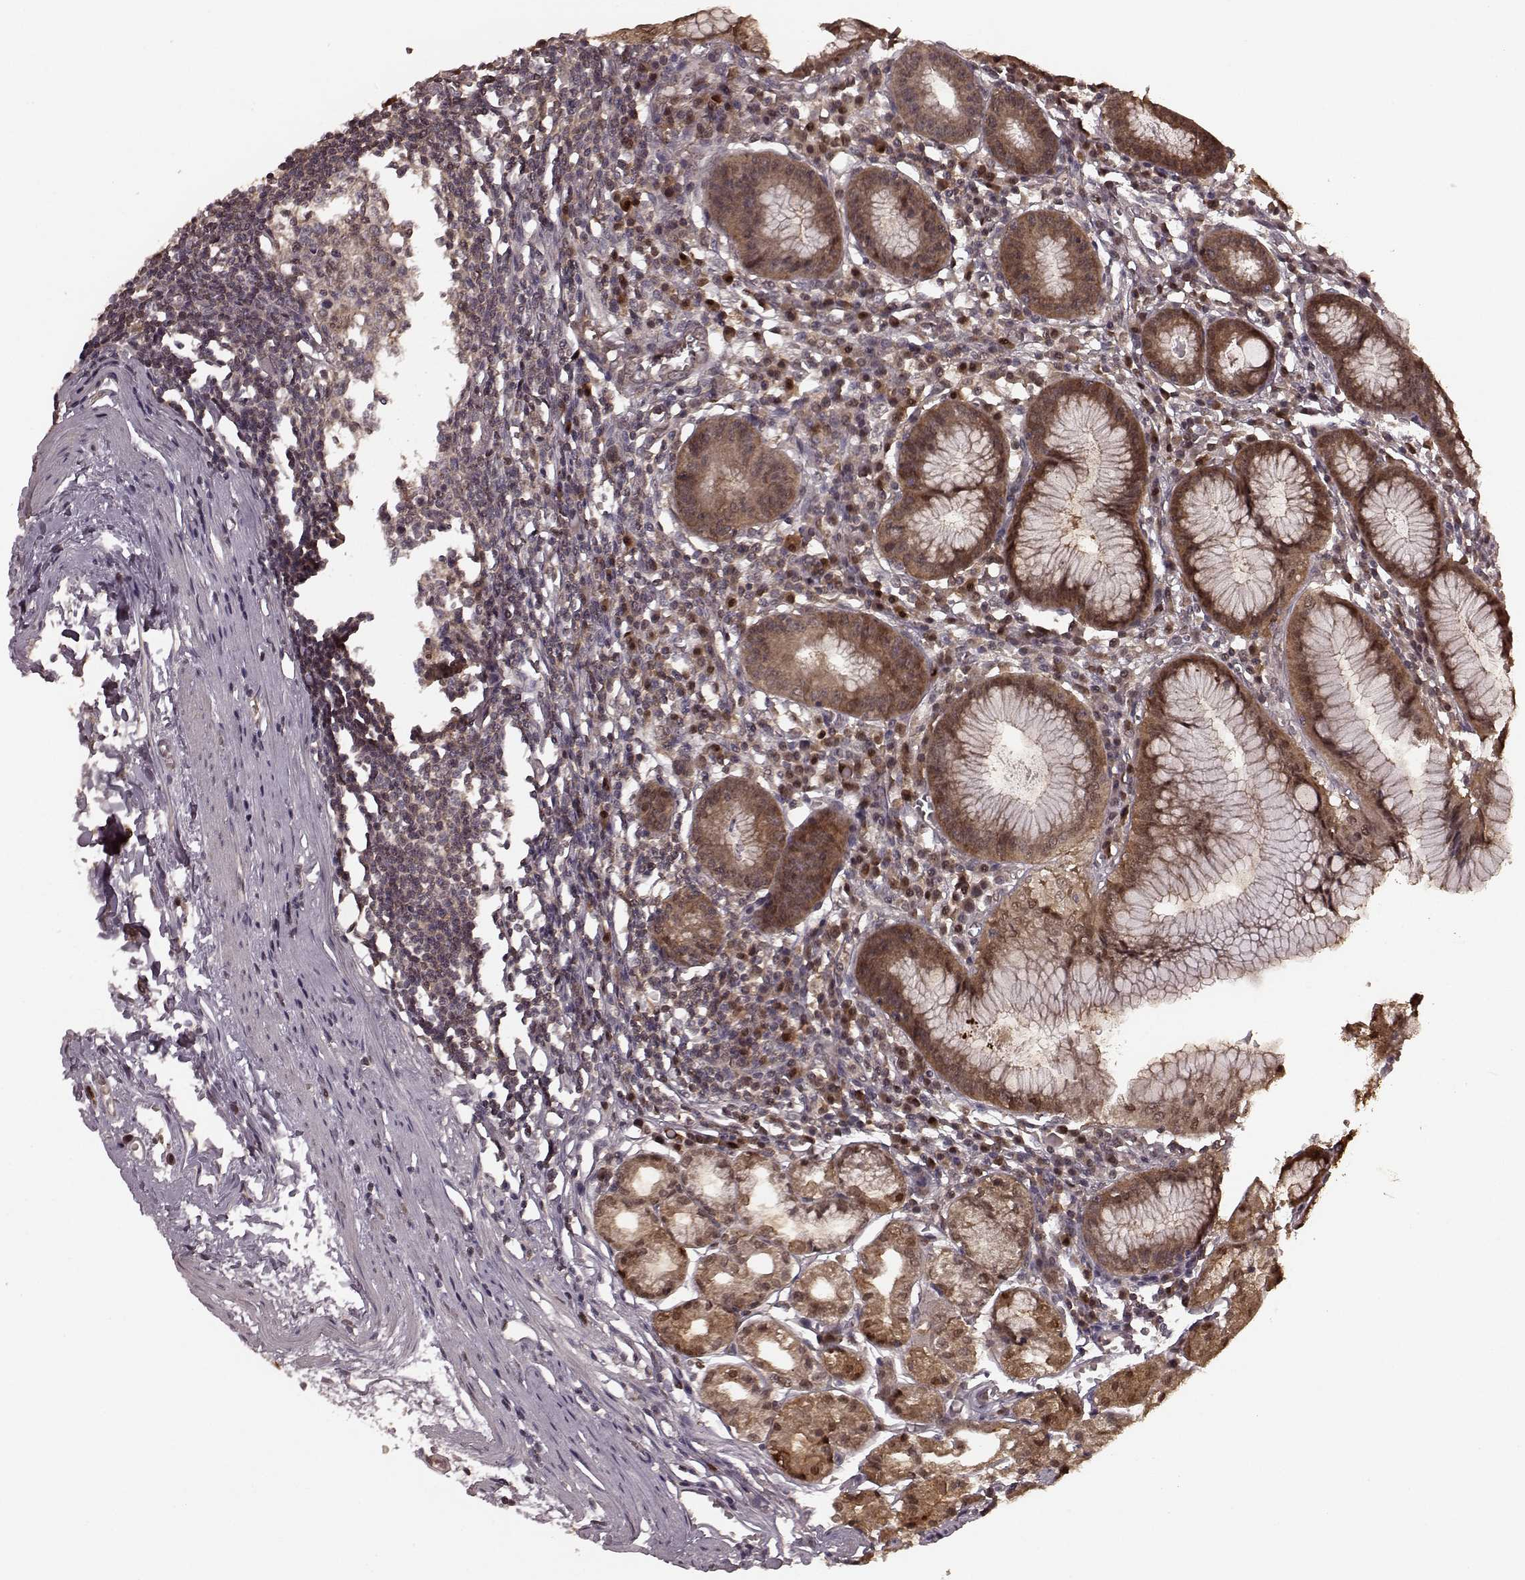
{"staining": {"intensity": "moderate", "quantity": ">75%", "location": "cytoplasmic/membranous,nuclear"}, "tissue": "stomach", "cell_type": "Glandular cells", "image_type": "normal", "snomed": [{"axis": "morphology", "description": "Normal tissue, NOS"}, {"axis": "topography", "description": "Stomach"}], "caption": "Immunohistochemistry (IHC) histopathology image of normal stomach: human stomach stained using immunohistochemistry displays medium levels of moderate protein expression localized specifically in the cytoplasmic/membranous,nuclear of glandular cells, appearing as a cytoplasmic/membranous,nuclear brown color.", "gene": "GSS", "patient": {"sex": "male", "age": 55}}